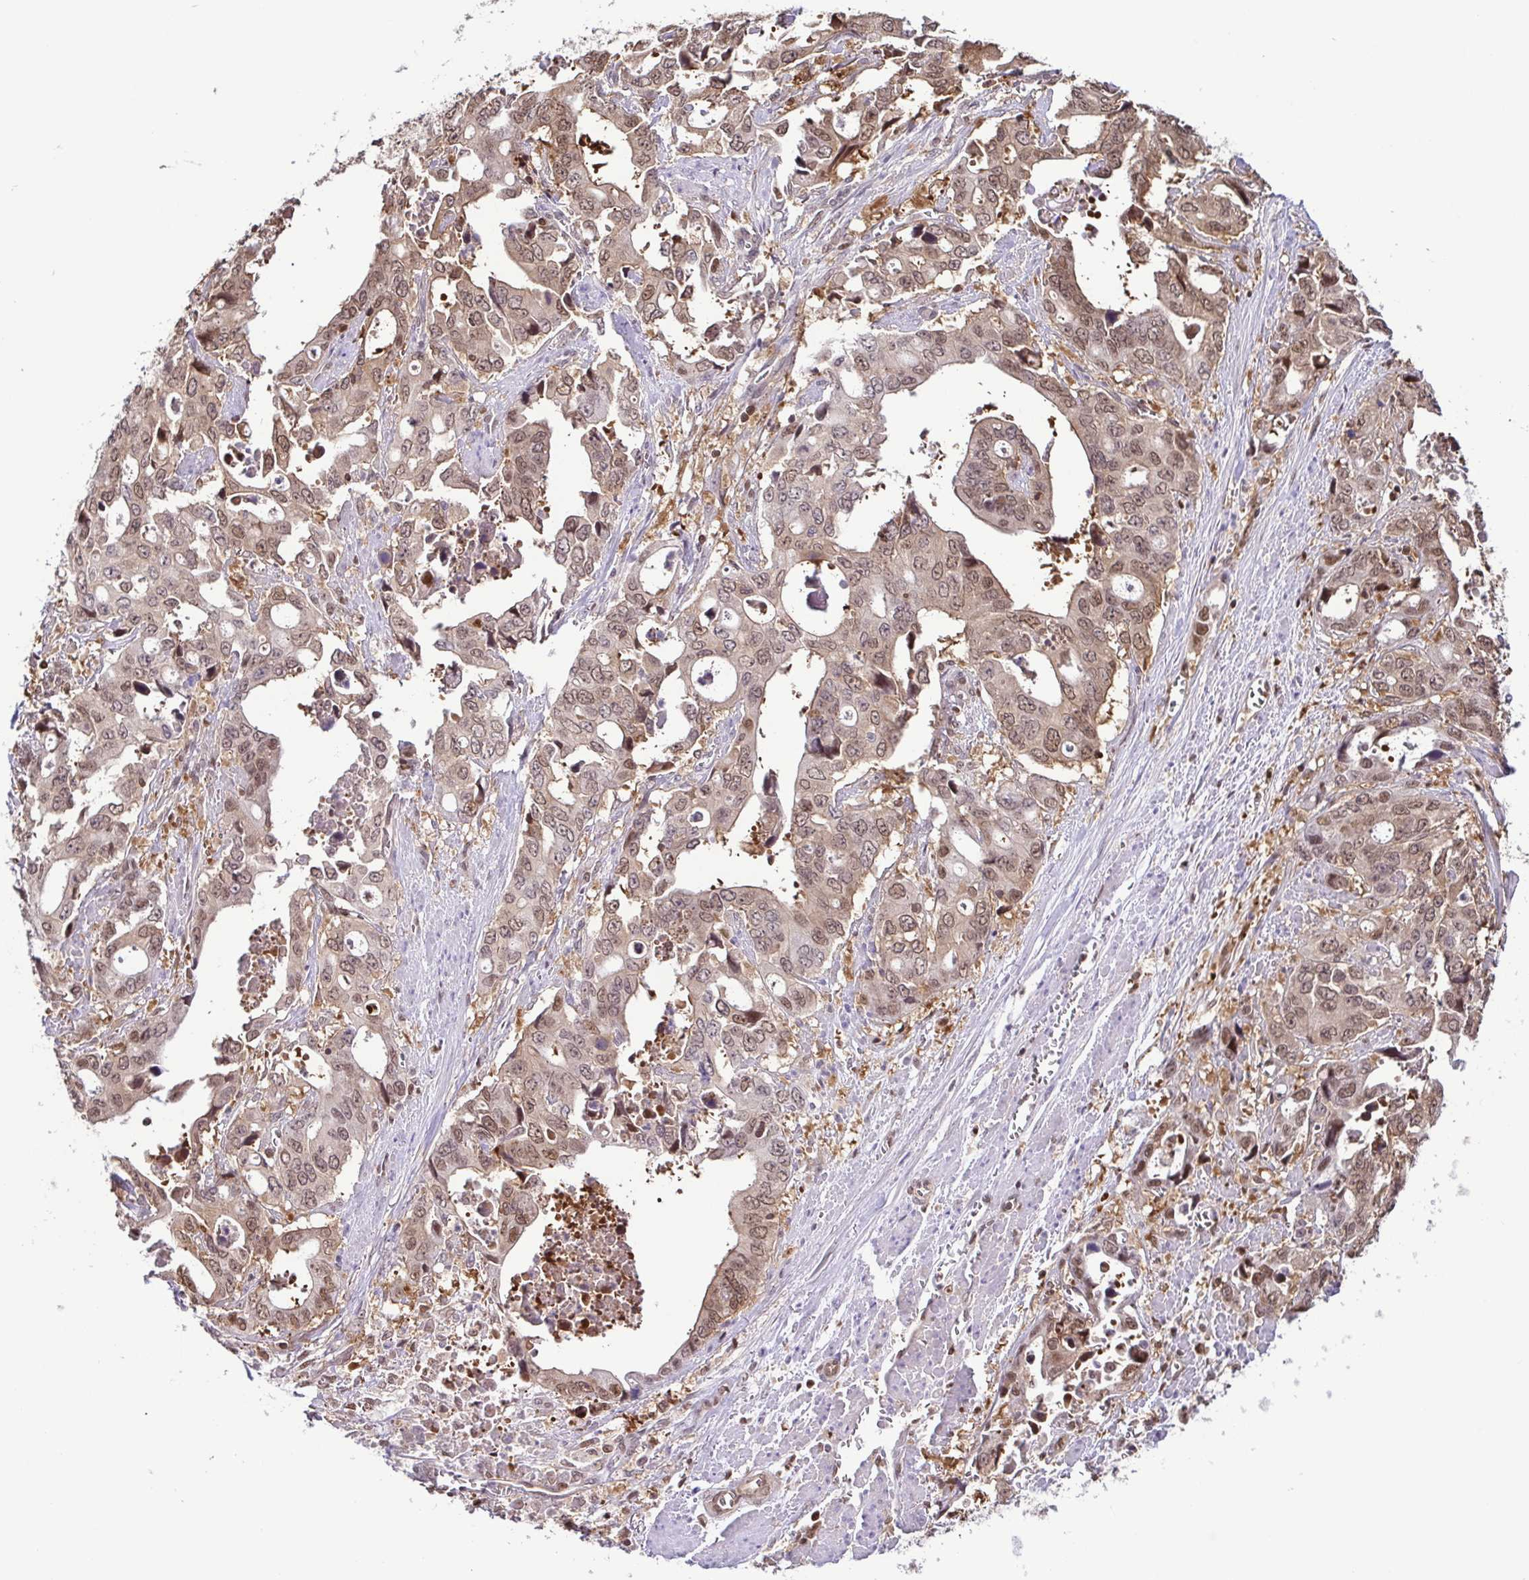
{"staining": {"intensity": "moderate", "quantity": ">75%", "location": "nuclear"}, "tissue": "stomach cancer", "cell_type": "Tumor cells", "image_type": "cancer", "snomed": [{"axis": "morphology", "description": "Adenocarcinoma, NOS"}, {"axis": "topography", "description": "Stomach, upper"}], "caption": "A histopathology image showing moderate nuclear staining in approximately >75% of tumor cells in stomach adenocarcinoma, as visualized by brown immunohistochemical staining.", "gene": "PSMB9", "patient": {"sex": "male", "age": 74}}